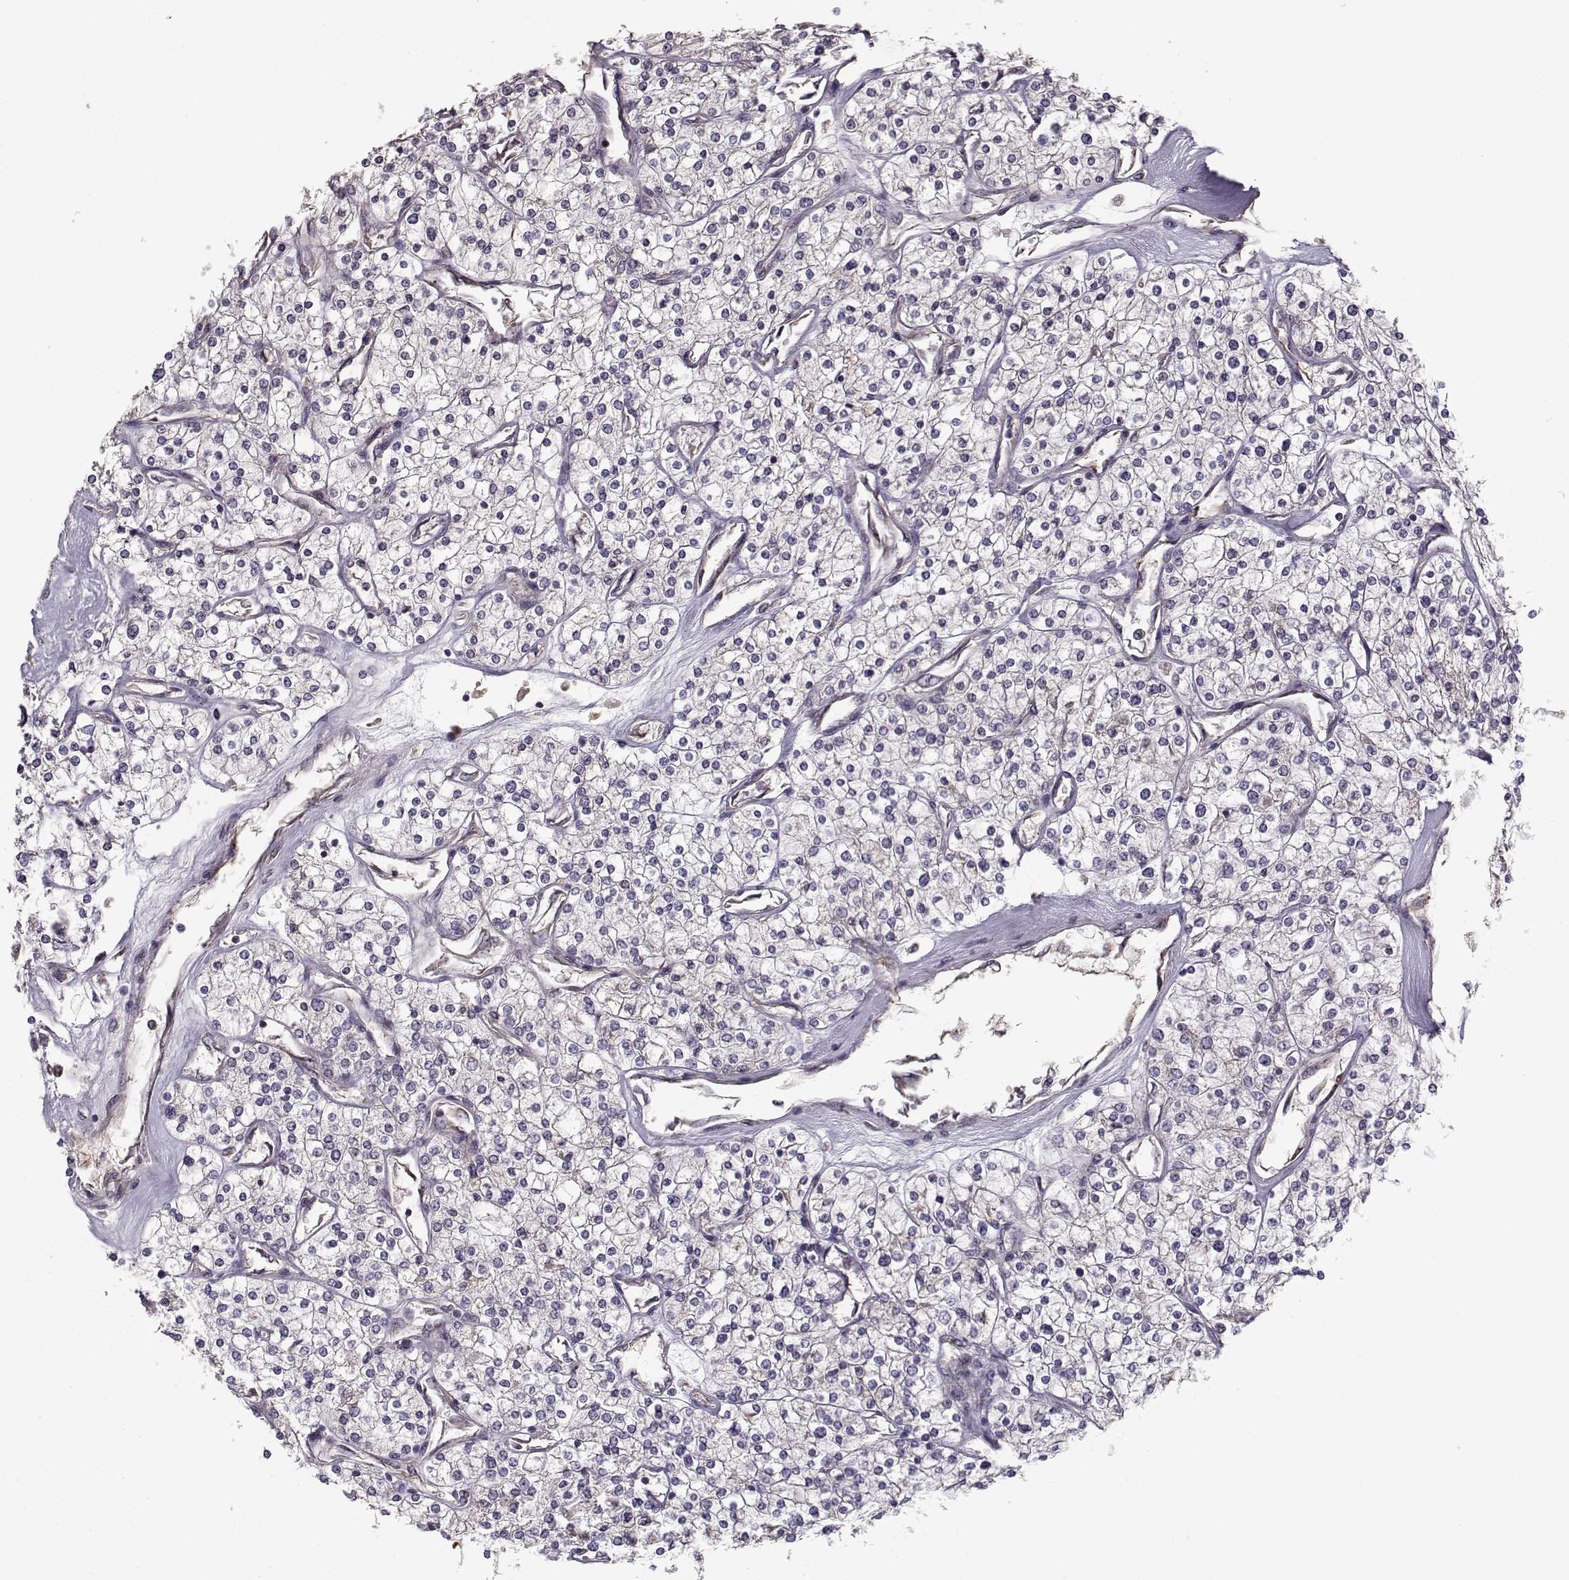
{"staining": {"intensity": "negative", "quantity": "none", "location": "none"}, "tissue": "renal cancer", "cell_type": "Tumor cells", "image_type": "cancer", "snomed": [{"axis": "morphology", "description": "Adenocarcinoma, NOS"}, {"axis": "topography", "description": "Kidney"}], "caption": "Immunohistochemical staining of human renal cancer shows no significant staining in tumor cells. Brightfield microscopy of immunohistochemistry (IHC) stained with DAB (3,3'-diaminobenzidine) (brown) and hematoxylin (blue), captured at high magnification.", "gene": "ENTPD8", "patient": {"sex": "male", "age": 80}}